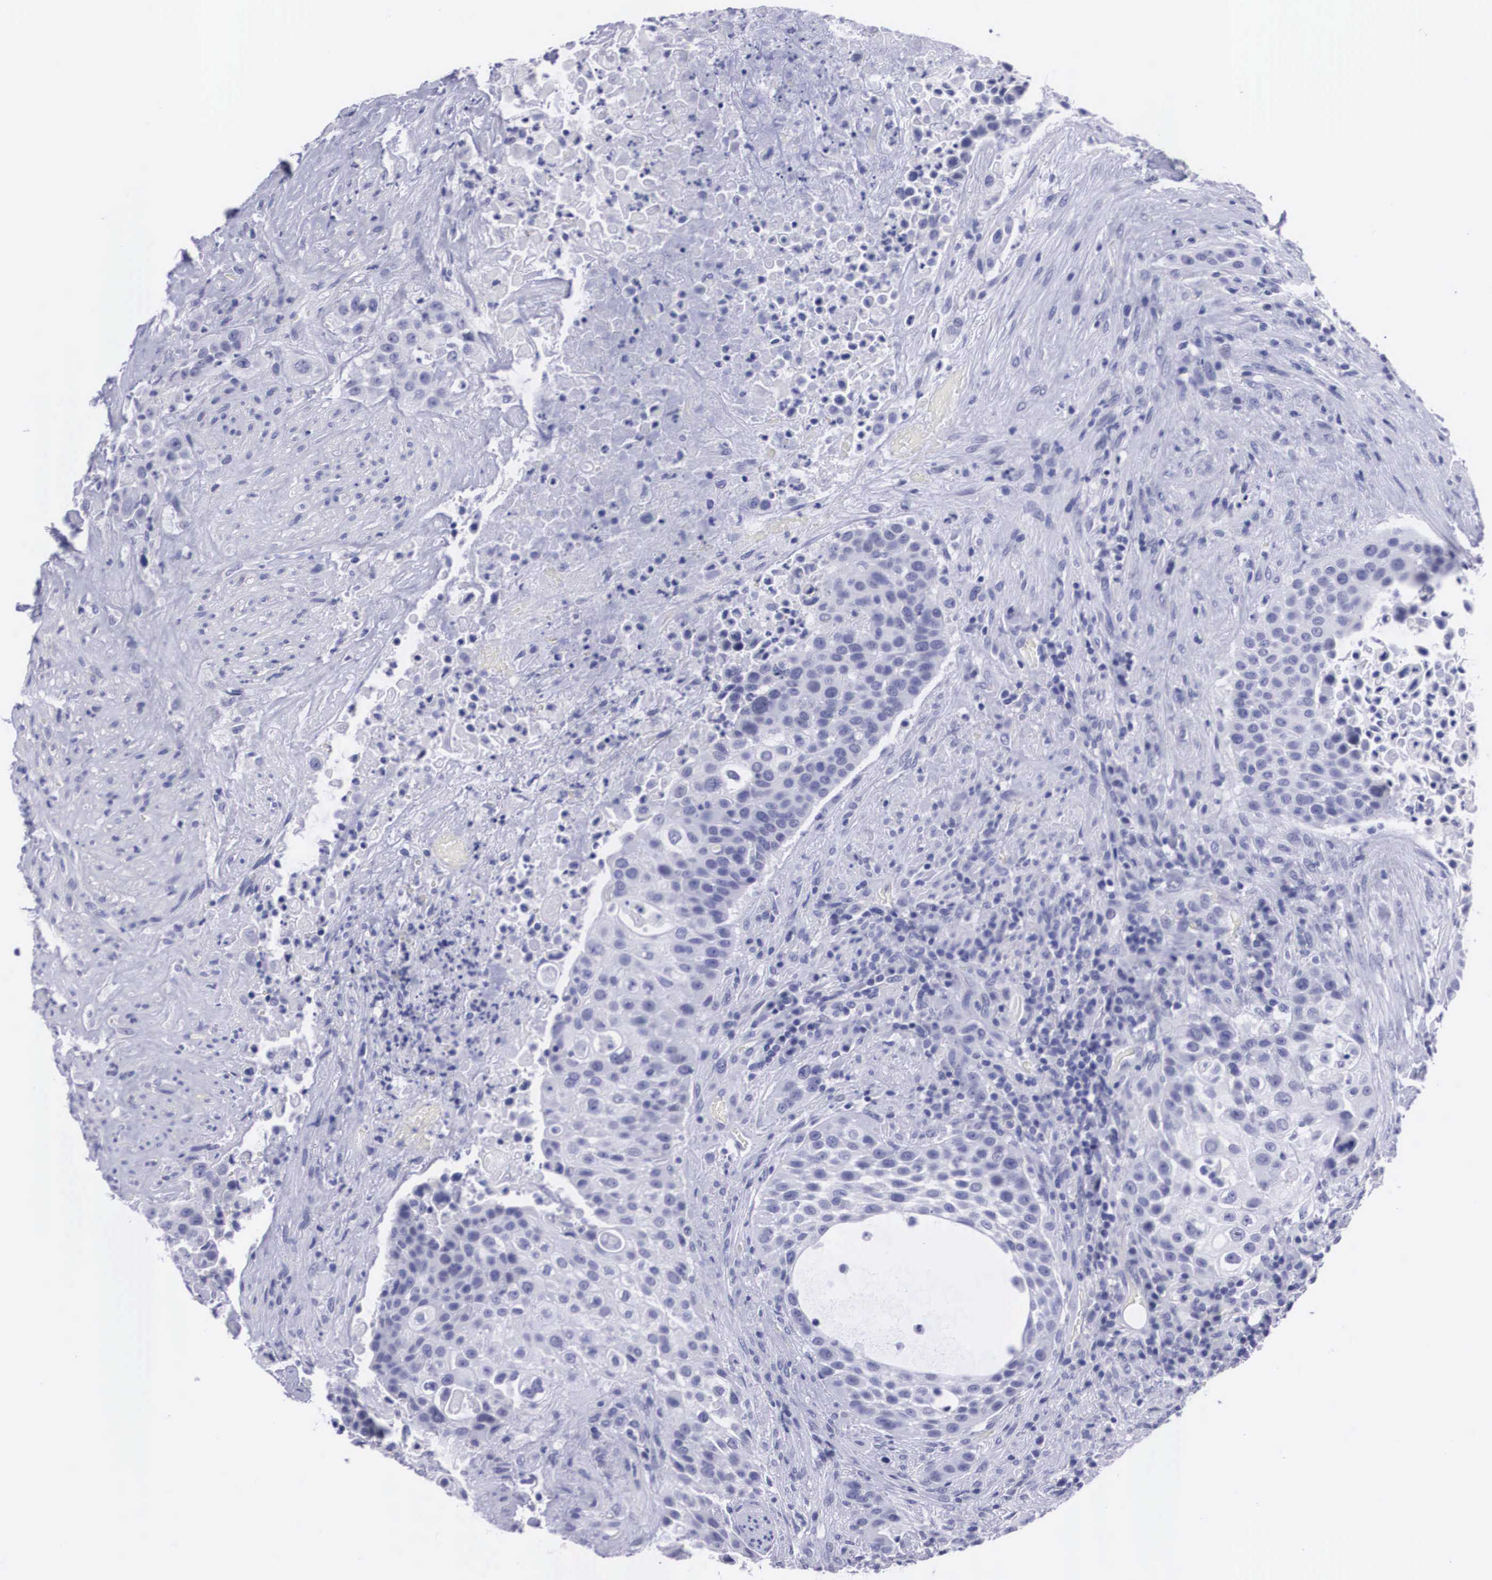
{"staining": {"intensity": "negative", "quantity": "none", "location": "none"}, "tissue": "urothelial cancer", "cell_type": "Tumor cells", "image_type": "cancer", "snomed": [{"axis": "morphology", "description": "Urothelial carcinoma, High grade"}, {"axis": "topography", "description": "Urinary bladder"}], "caption": "Immunohistochemistry (IHC) image of human urothelial cancer stained for a protein (brown), which displays no staining in tumor cells.", "gene": "C22orf31", "patient": {"sex": "male", "age": 74}}